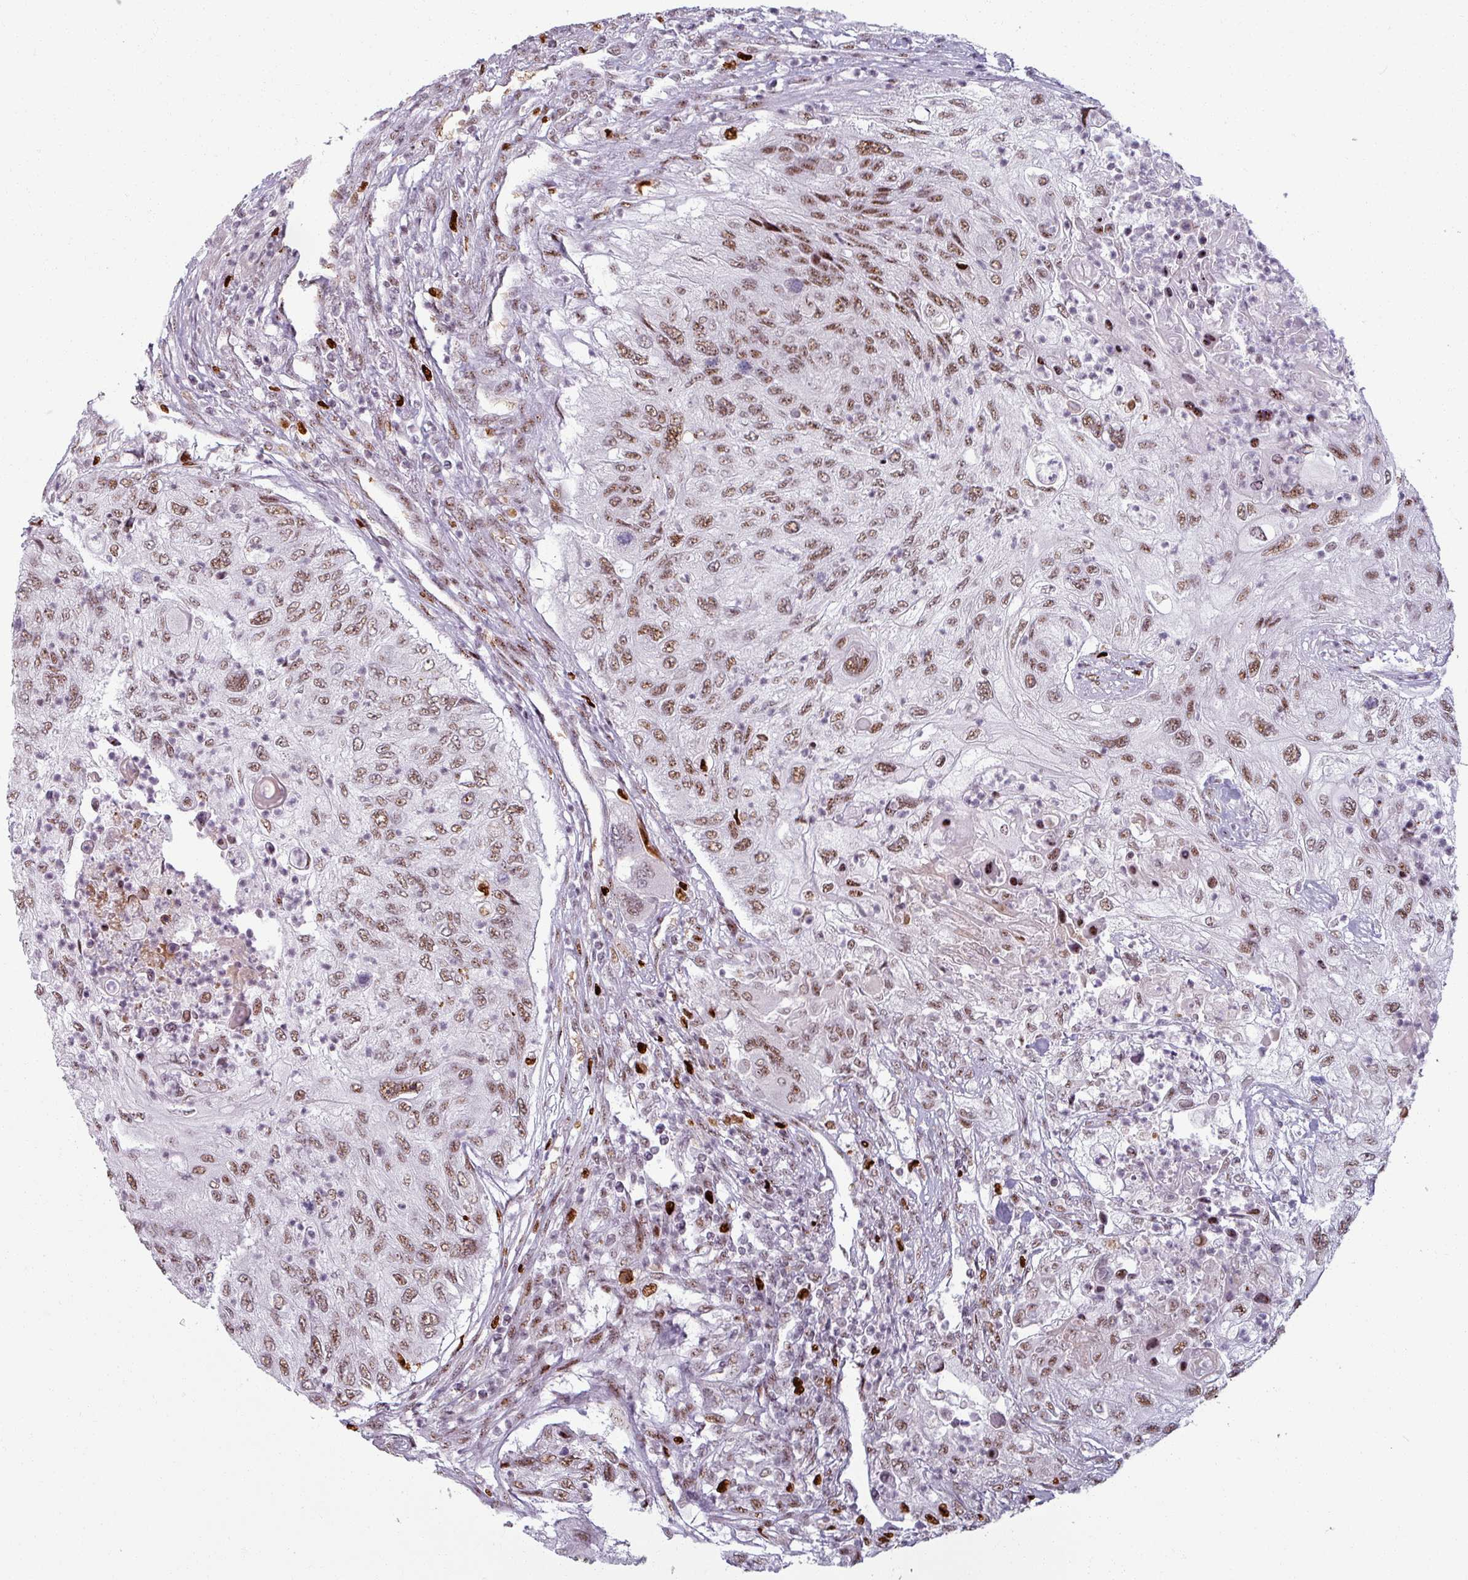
{"staining": {"intensity": "moderate", "quantity": ">75%", "location": "nuclear"}, "tissue": "urothelial cancer", "cell_type": "Tumor cells", "image_type": "cancer", "snomed": [{"axis": "morphology", "description": "Urothelial carcinoma, High grade"}, {"axis": "topography", "description": "Urinary bladder"}], "caption": "Tumor cells display medium levels of moderate nuclear expression in approximately >75% of cells in human urothelial carcinoma (high-grade).", "gene": "NCOR1", "patient": {"sex": "female", "age": 60}}